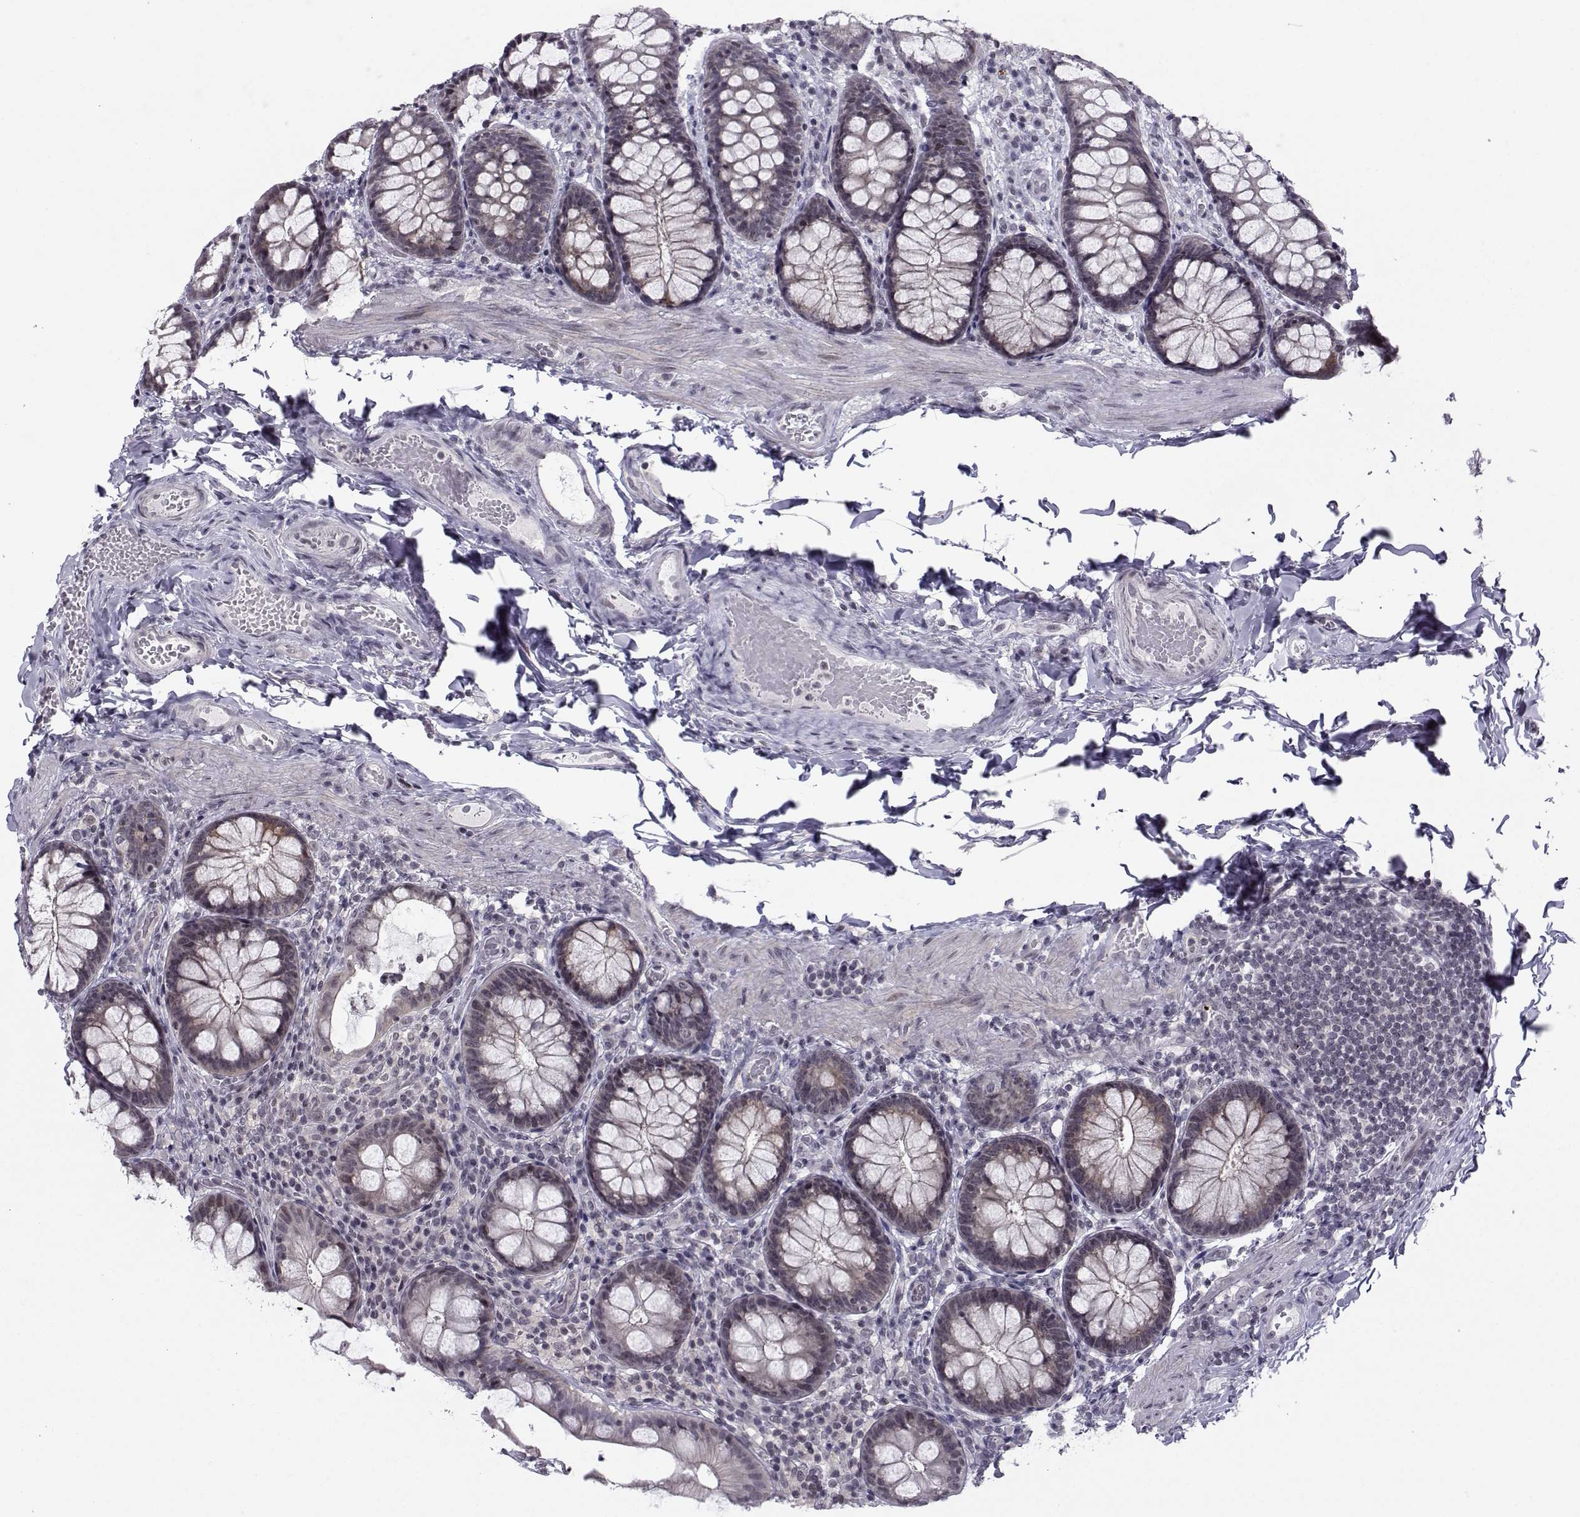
{"staining": {"intensity": "negative", "quantity": "none", "location": "none"}, "tissue": "colon", "cell_type": "Glandular cells", "image_type": "normal", "snomed": [{"axis": "morphology", "description": "Normal tissue, NOS"}, {"axis": "topography", "description": "Colon"}], "caption": "Protein analysis of benign colon displays no significant positivity in glandular cells.", "gene": "MARCHF4", "patient": {"sex": "female", "age": 86}}